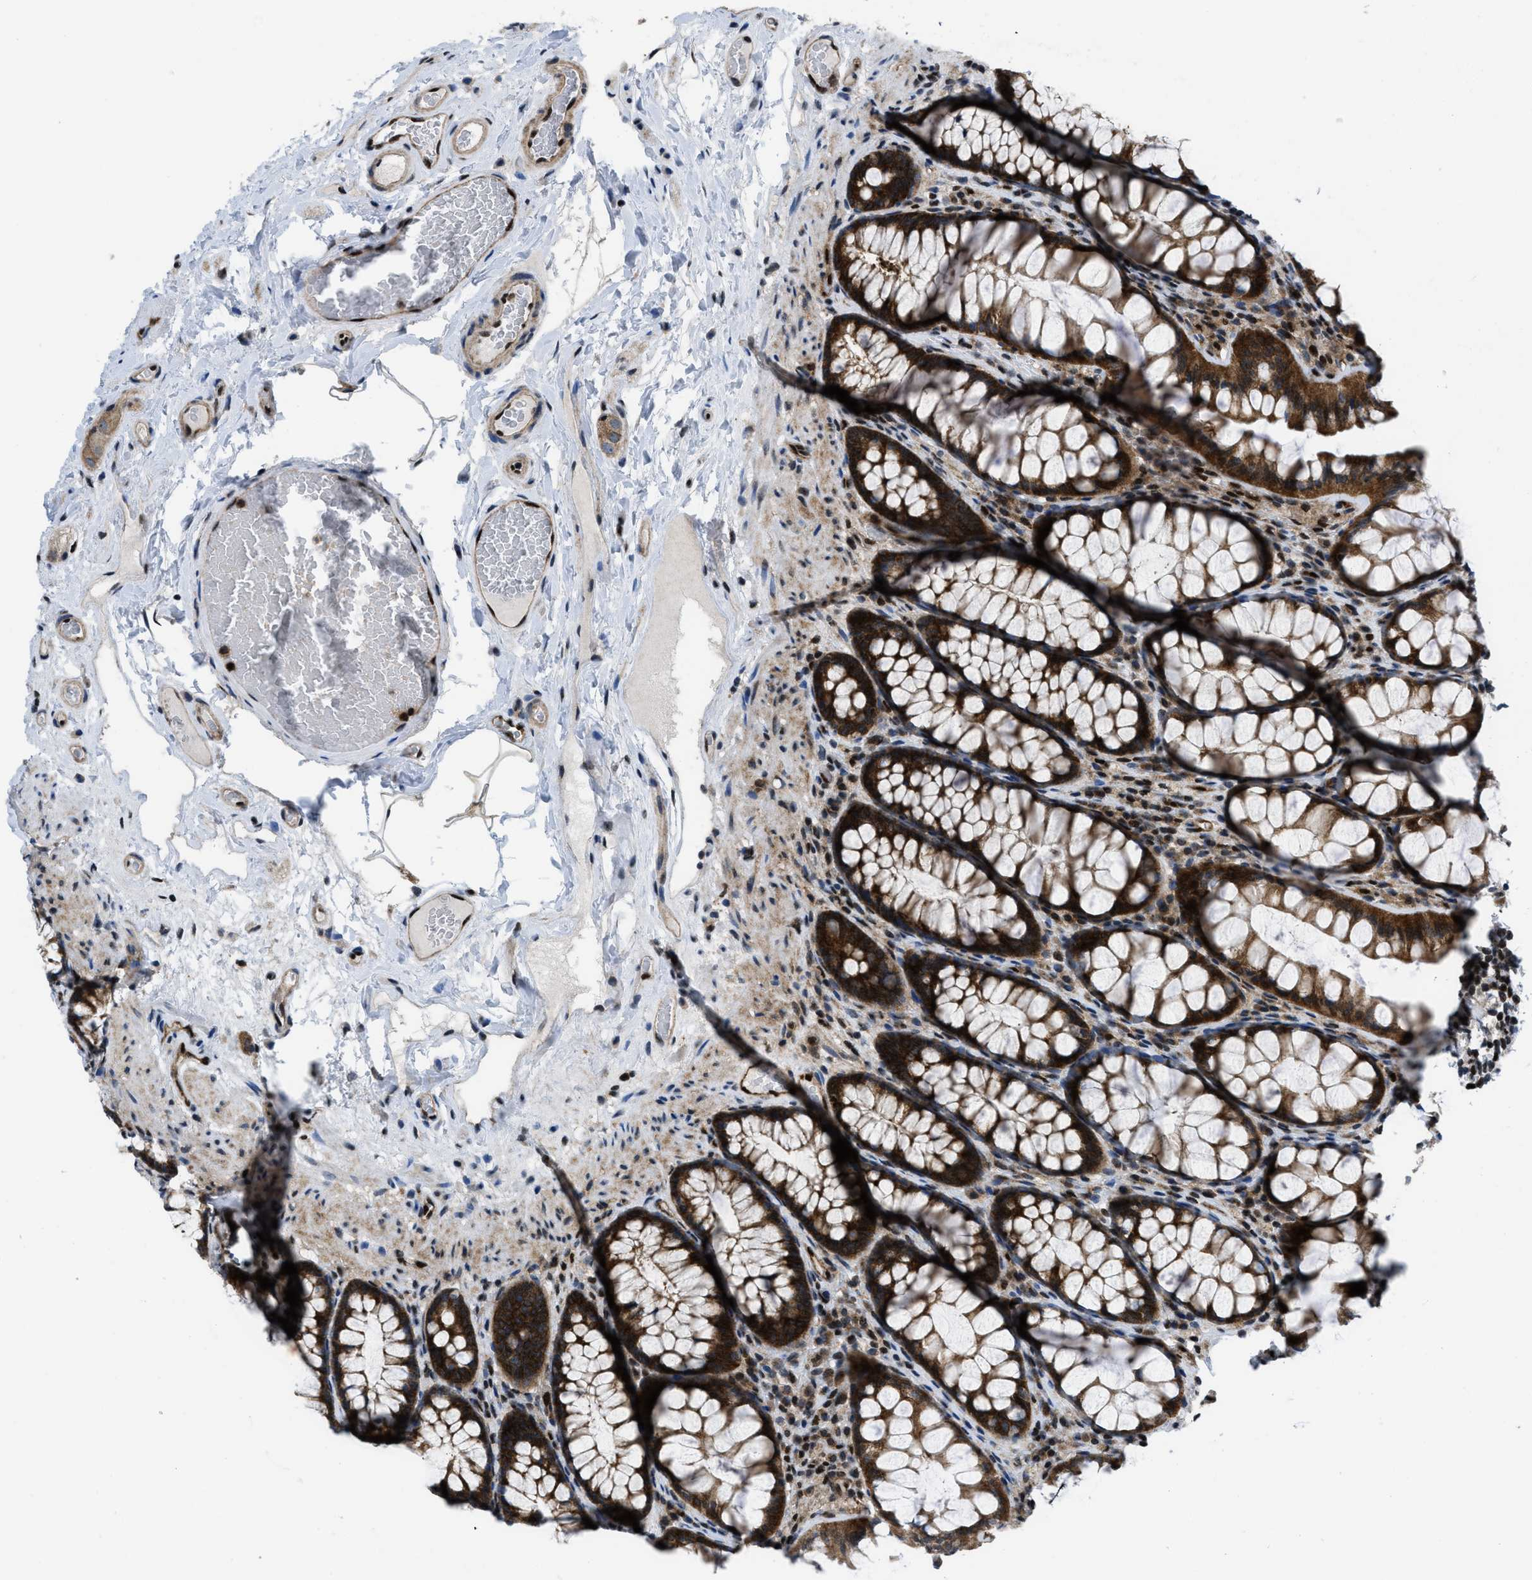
{"staining": {"intensity": "strong", "quantity": ">75%", "location": "nuclear"}, "tissue": "colon", "cell_type": "Endothelial cells", "image_type": "normal", "snomed": [{"axis": "morphology", "description": "Normal tissue, NOS"}, {"axis": "topography", "description": "Colon"}], "caption": "Immunohistochemistry (IHC) photomicrograph of benign colon stained for a protein (brown), which shows high levels of strong nuclear positivity in approximately >75% of endothelial cells.", "gene": "PPP2CB", "patient": {"sex": "female", "age": 55}}